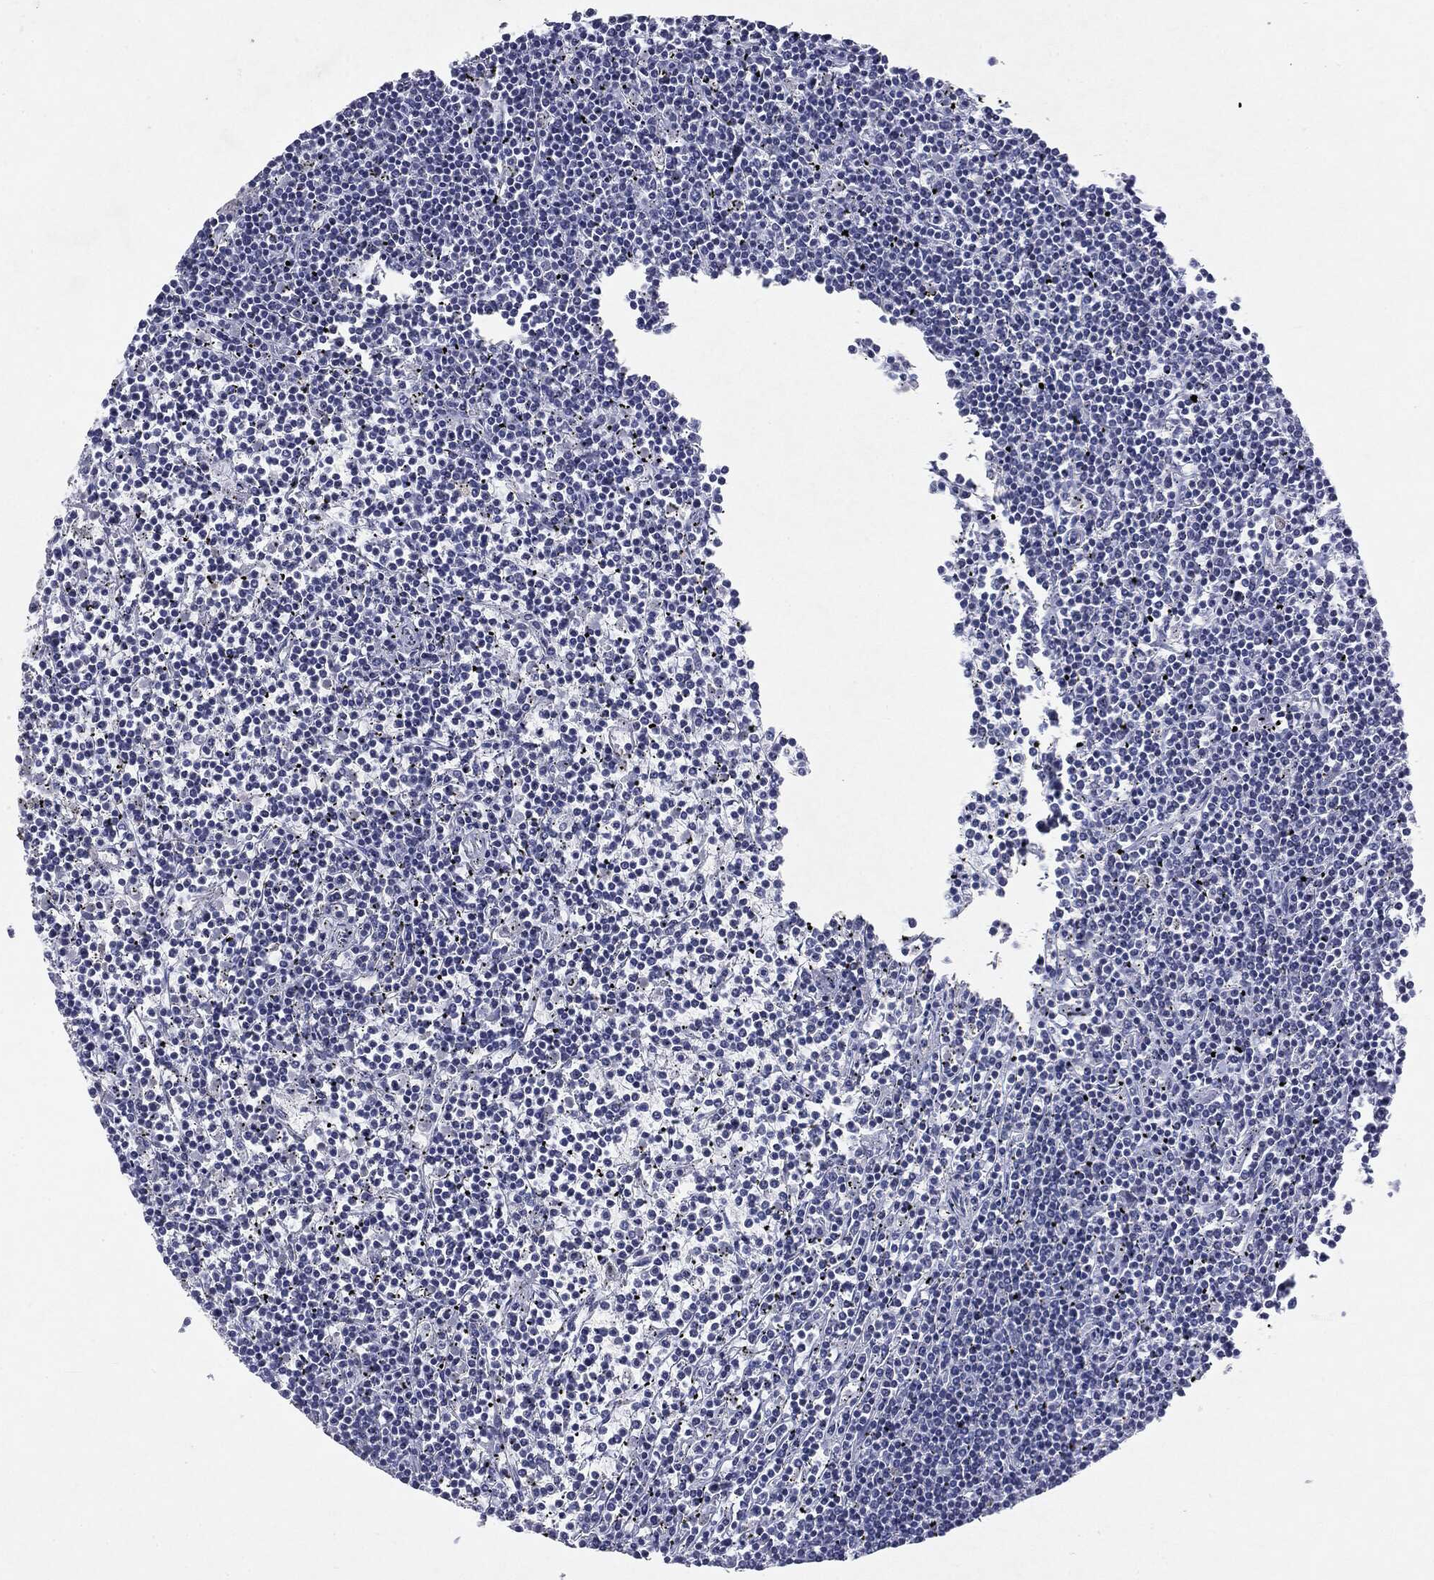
{"staining": {"intensity": "negative", "quantity": "none", "location": "none"}, "tissue": "lymphoma", "cell_type": "Tumor cells", "image_type": "cancer", "snomed": [{"axis": "morphology", "description": "Malignant lymphoma, non-Hodgkin's type, Low grade"}, {"axis": "topography", "description": "Spleen"}], "caption": "DAB immunohistochemical staining of human low-grade malignant lymphoma, non-Hodgkin's type shows no significant staining in tumor cells.", "gene": "KIF2C", "patient": {"sex": "female", "age": 19}}